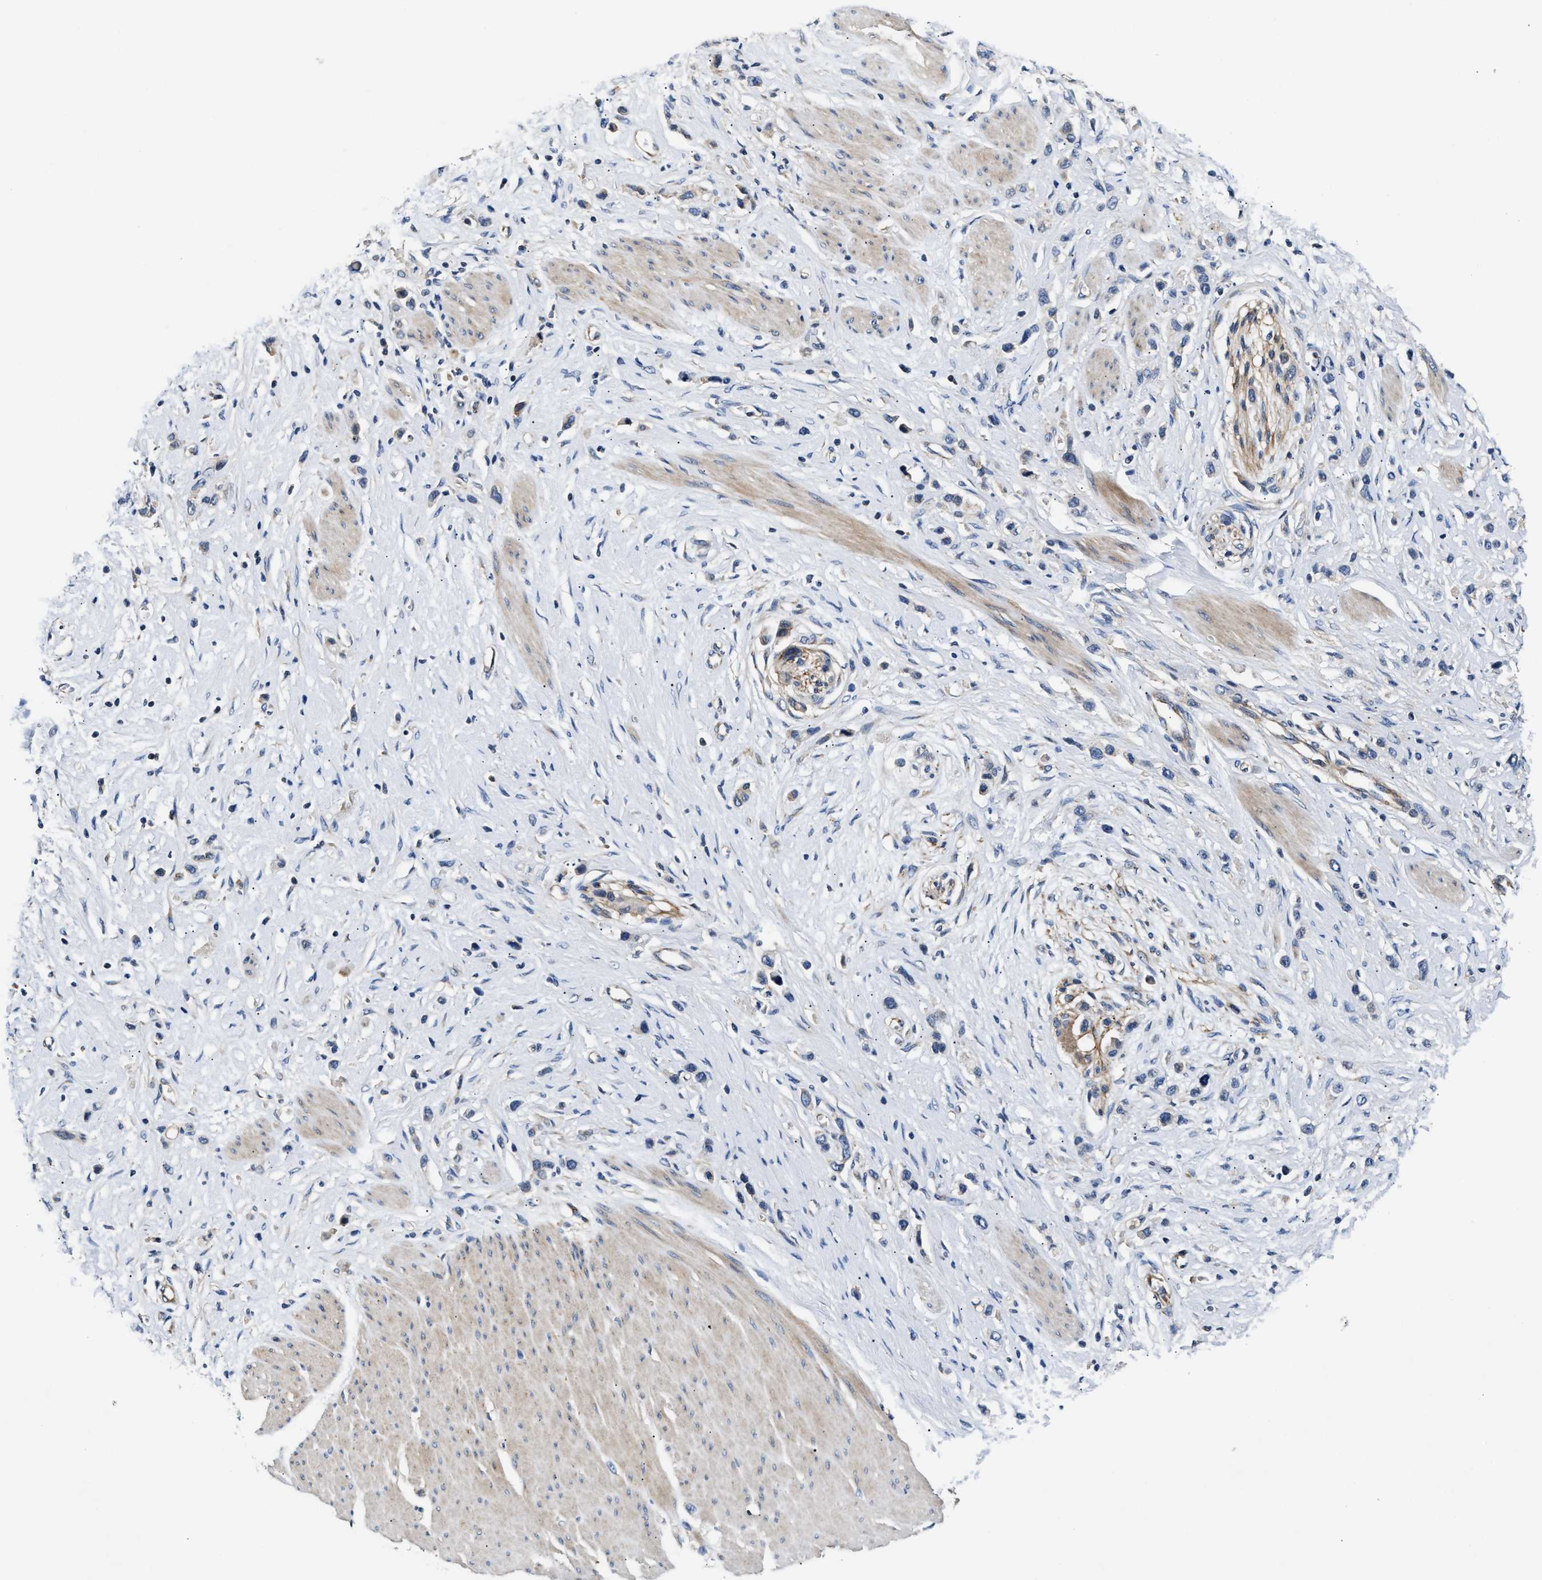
{"staining": {"intensity": "negative", "quantity": "none", "location": "none"}, "tissue": "stomach cancer", "cell_type": "Tumor cells", "image_type": "cancer", "snomed": [{"axis": "morphology", "description": "Adenocarcinoma, NOS"}, {"axis": "topography", "description": "Stomach"}], "caption": "DAB immunohistochemical staining of human stomach cancer shows no significant staining in tumor cells.", "gene": "TEX2", "patient": {"sex": "female", "age": 65}}